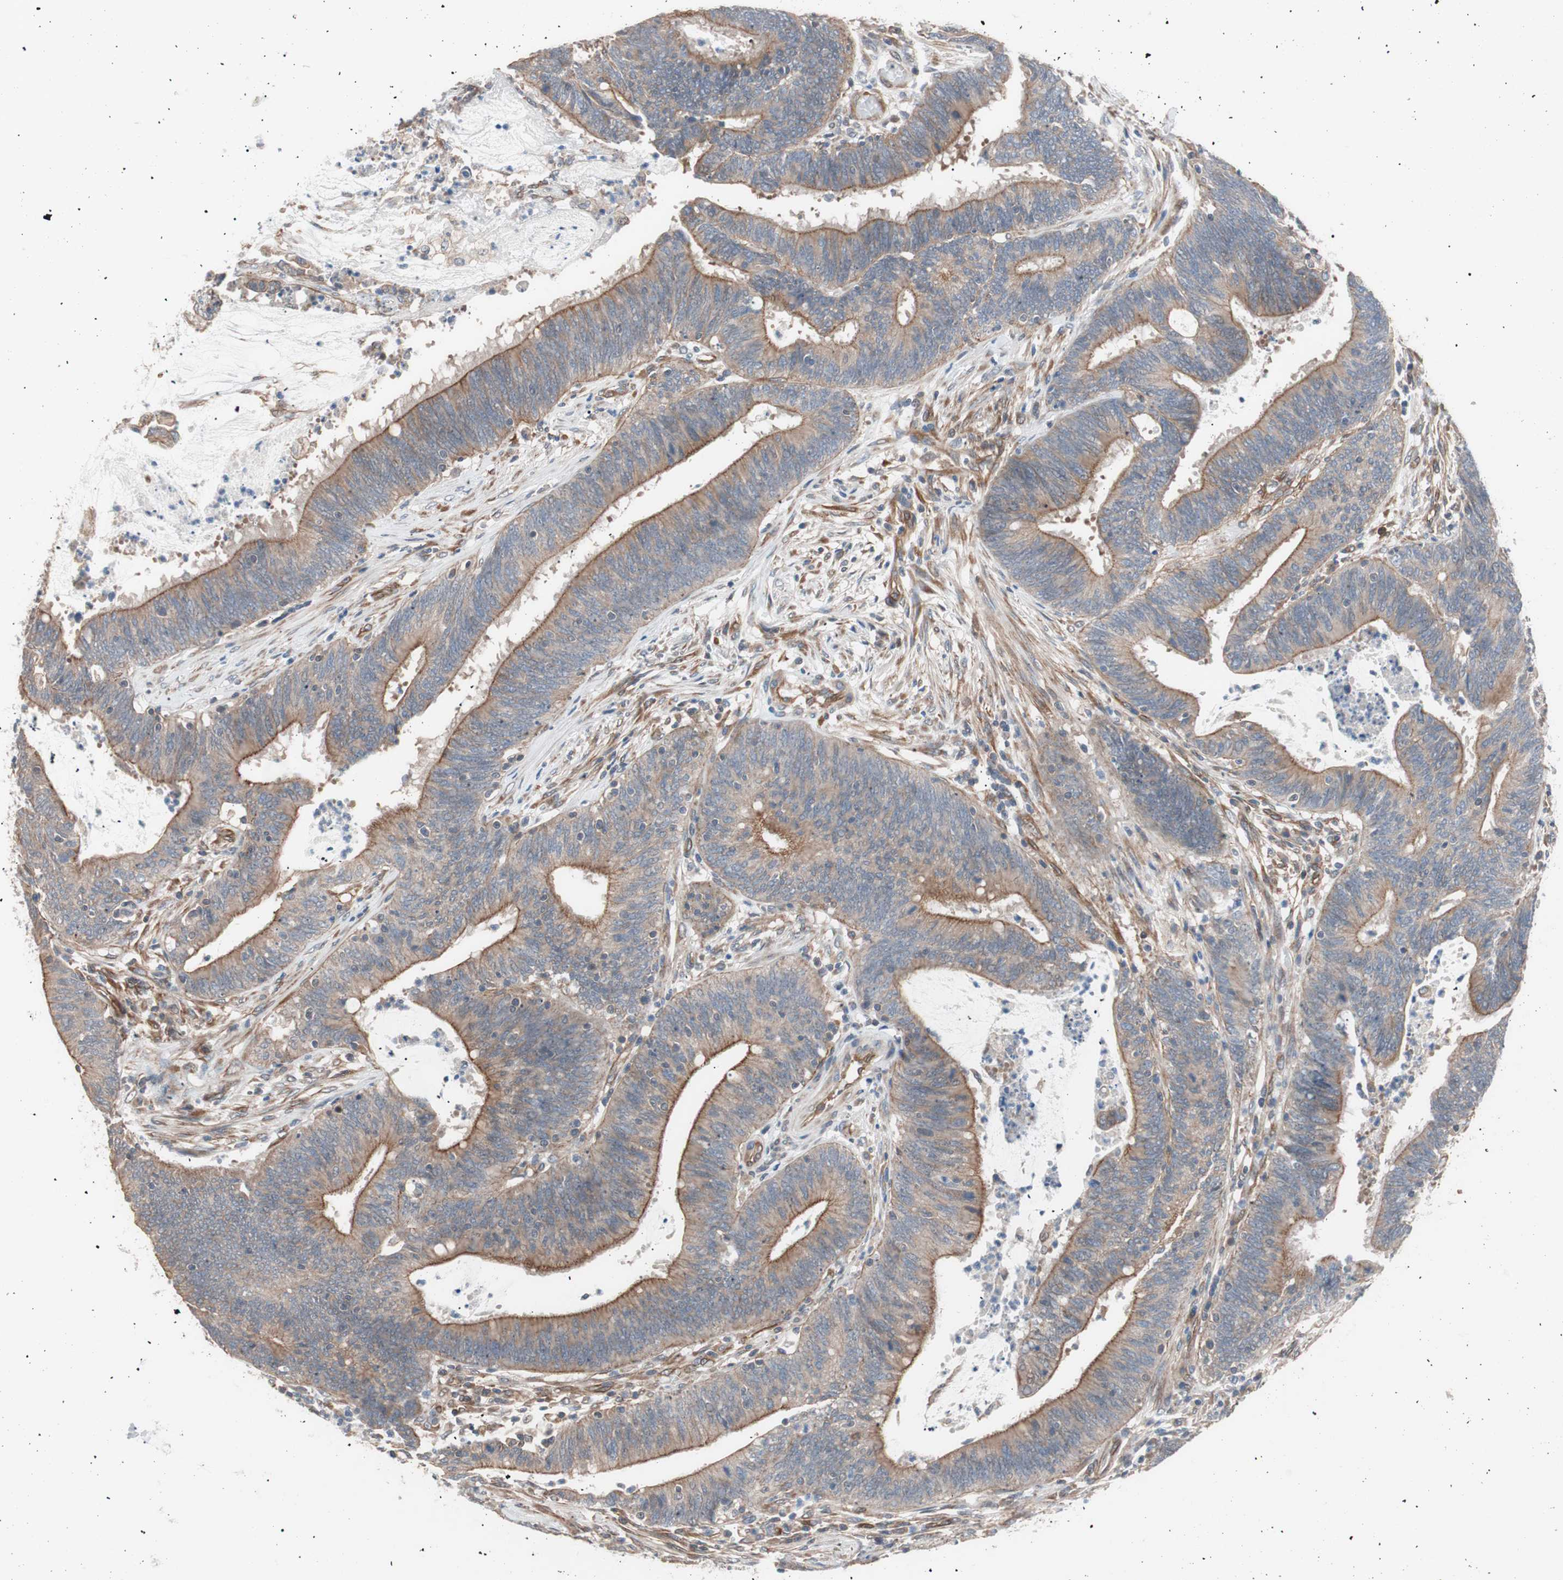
{"staining": {"intensity": "weak", "quantity": "25%-75%", "location": "cytoplasmic/membranous"}, "tissue": "colorectal cancer", "cell_type": "Tumor cells", "image_type": "cancer", "snomed": [{"axis": "morphology", "description": "Adenocarcinoma, NOS"}, {"axis": "topography", "description": "Rectum"}], "caption": "Immunohistochemistry (IHC) of human colorectal cancer exhibits low levels of weak cytoplasmic/membranous expression in about 25%-75% of tumor cells.", "gene": "SMG1", "patient": {"sex": "female", "age": 66}}